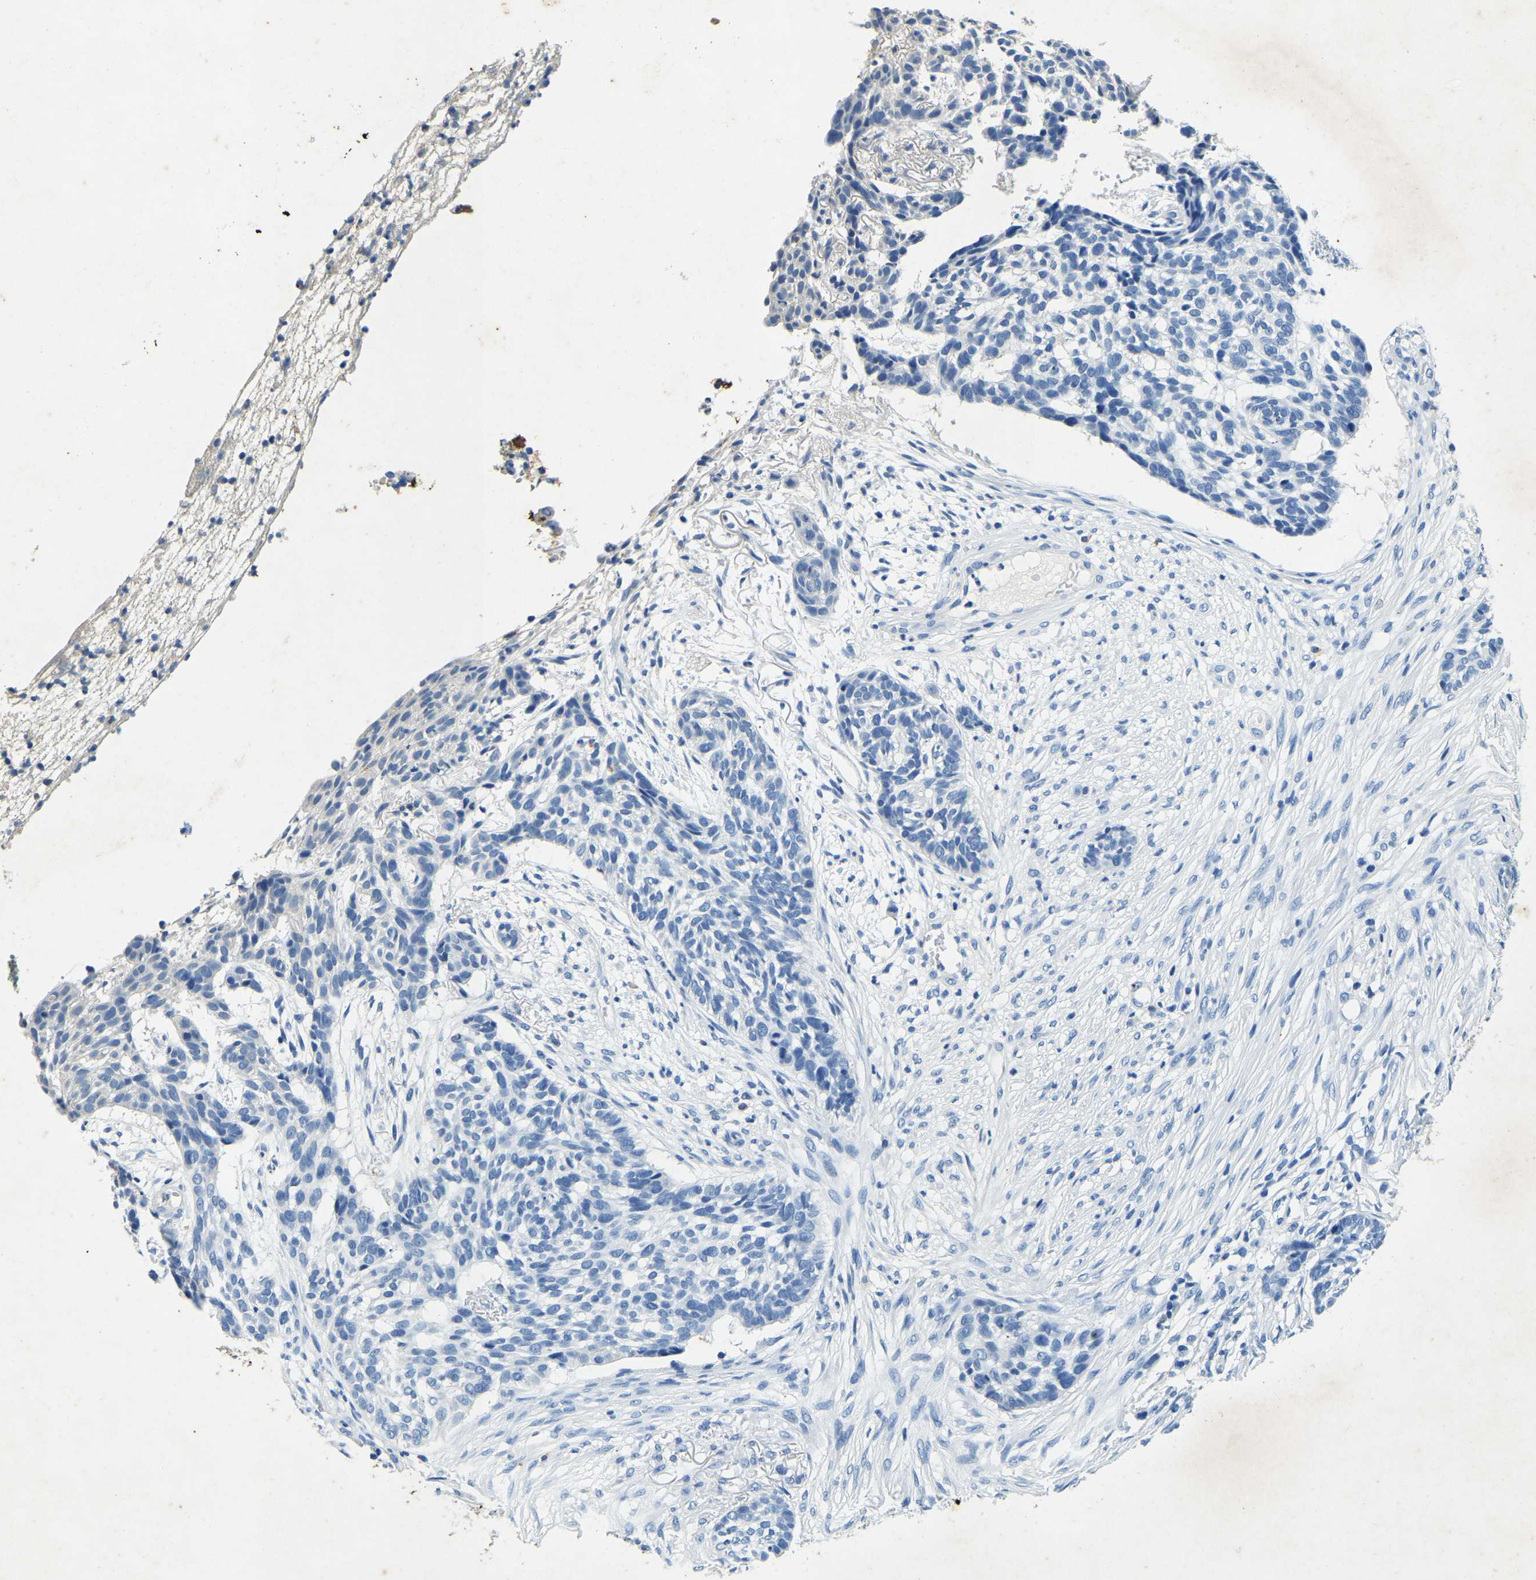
{"staining": {"intensity": "negative", "quantity": "none", "location": "none"}, "tissue": "skin cancer", "cell_type": "Tumor cells", "image_type": "cancer", "snomed": [{"axis": "morphology", "description": "Basal cell carcinoma"}, {"axis": "topography", "description": "Skin"}], "caption": "Immunohistochemistry (IHC) of skin basal cell carcinoma reveals no staining in tumor cells.", "gene": "UBN2", "patient": {"sex": "male", "age": 85}}